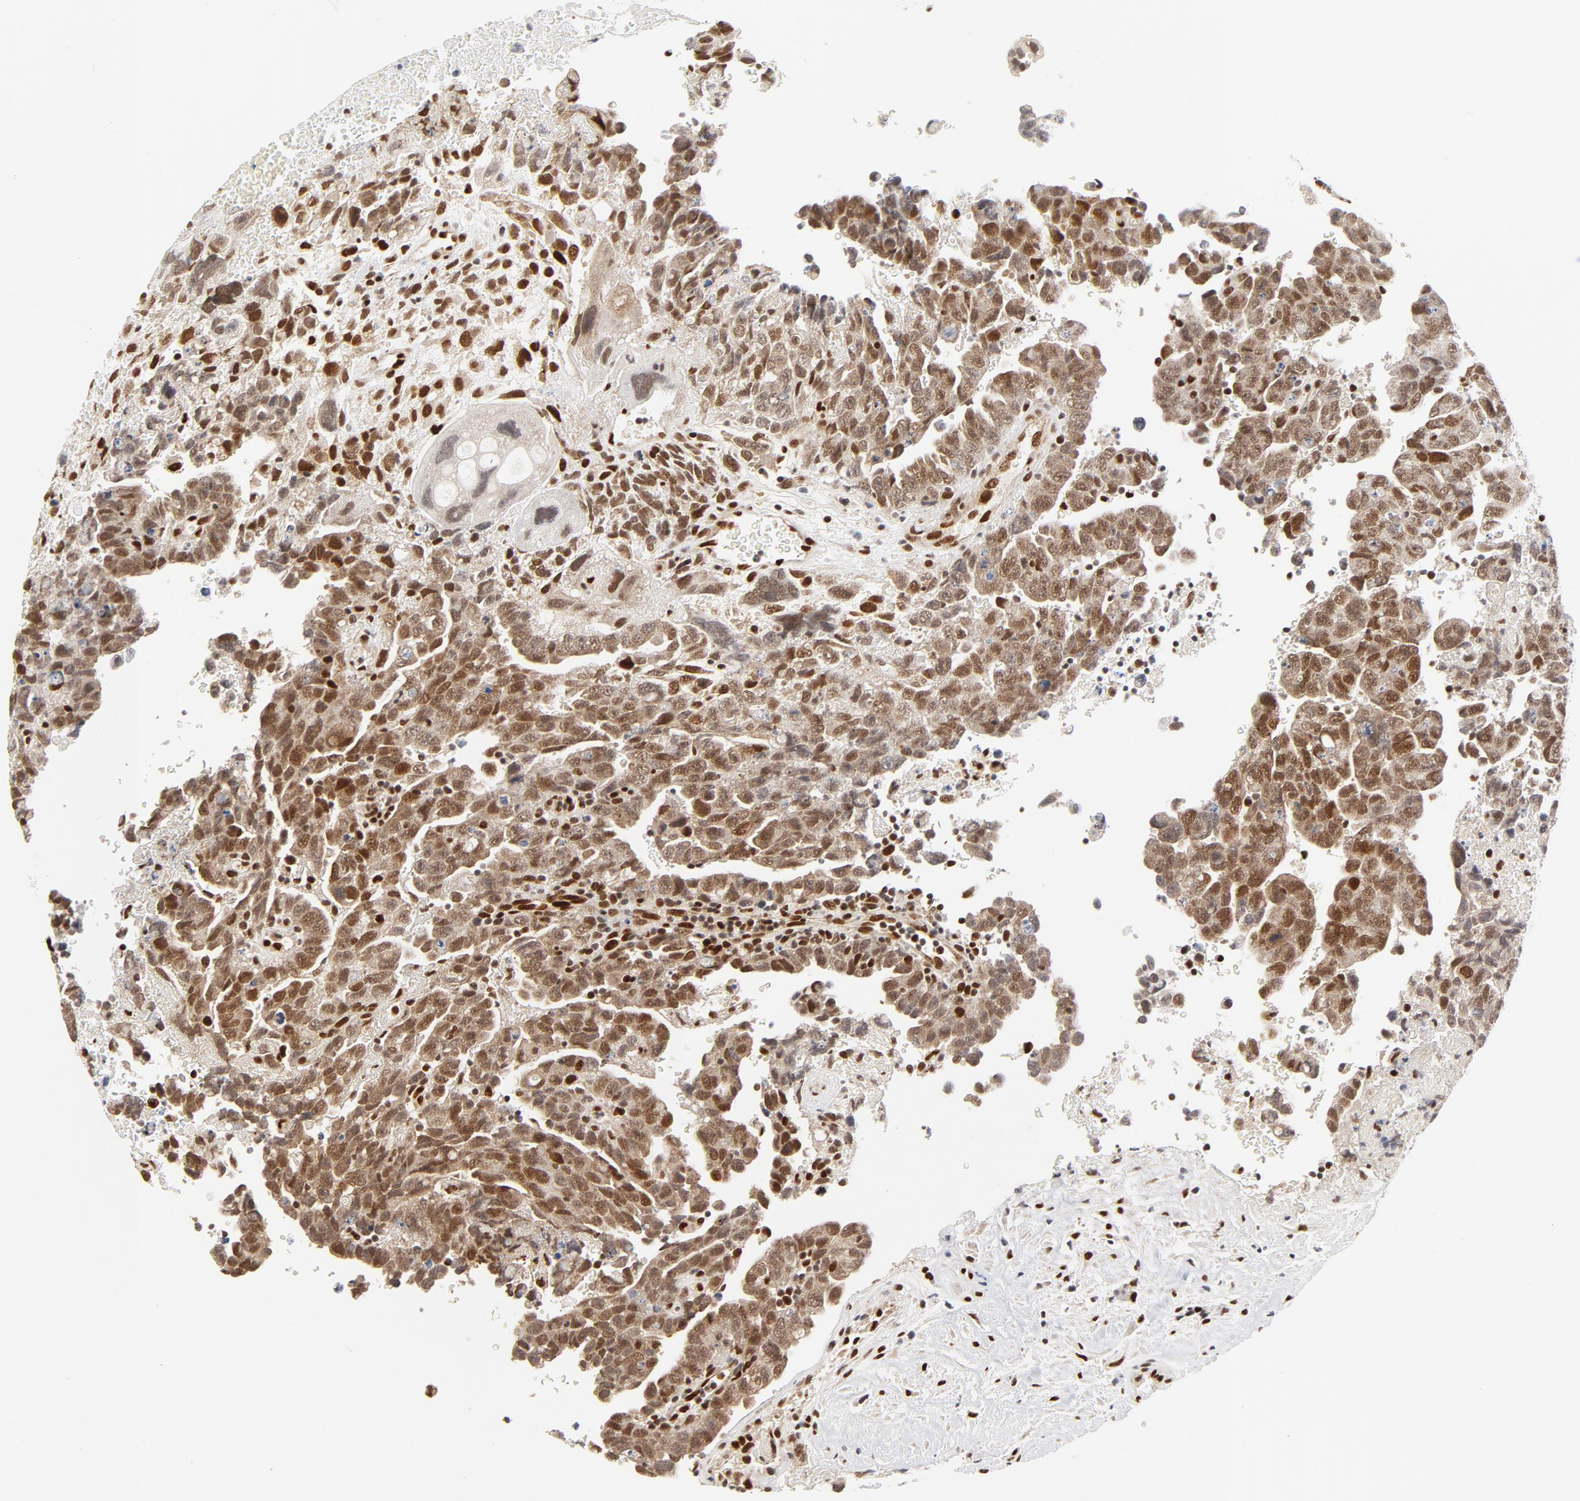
{"staining": {"intensity": "moderate", "quantity": ">75%", "location": "nuclear"}, "tissue": "testis cancer", "cell_type": "Tumor cells", "image_type": "cancer", "snomed": [{"axis": "morphology", "description": "Carcinoma, Embryonal, NOS"}, {"axis": "topography", "description": "Testis"}], "caption": "Immunohistochemical staining of testis cancer (embryonal carcinoma) demonstrates medium levels of moderate nuclear staining in about >75% of tumor cells. (Stains: DAB in brown, nuclei in blue, Microscopy: brightfield microscopy at high magnification).", "gene": "MEF2A", "patient": {"sex": "male", "age": 28}}